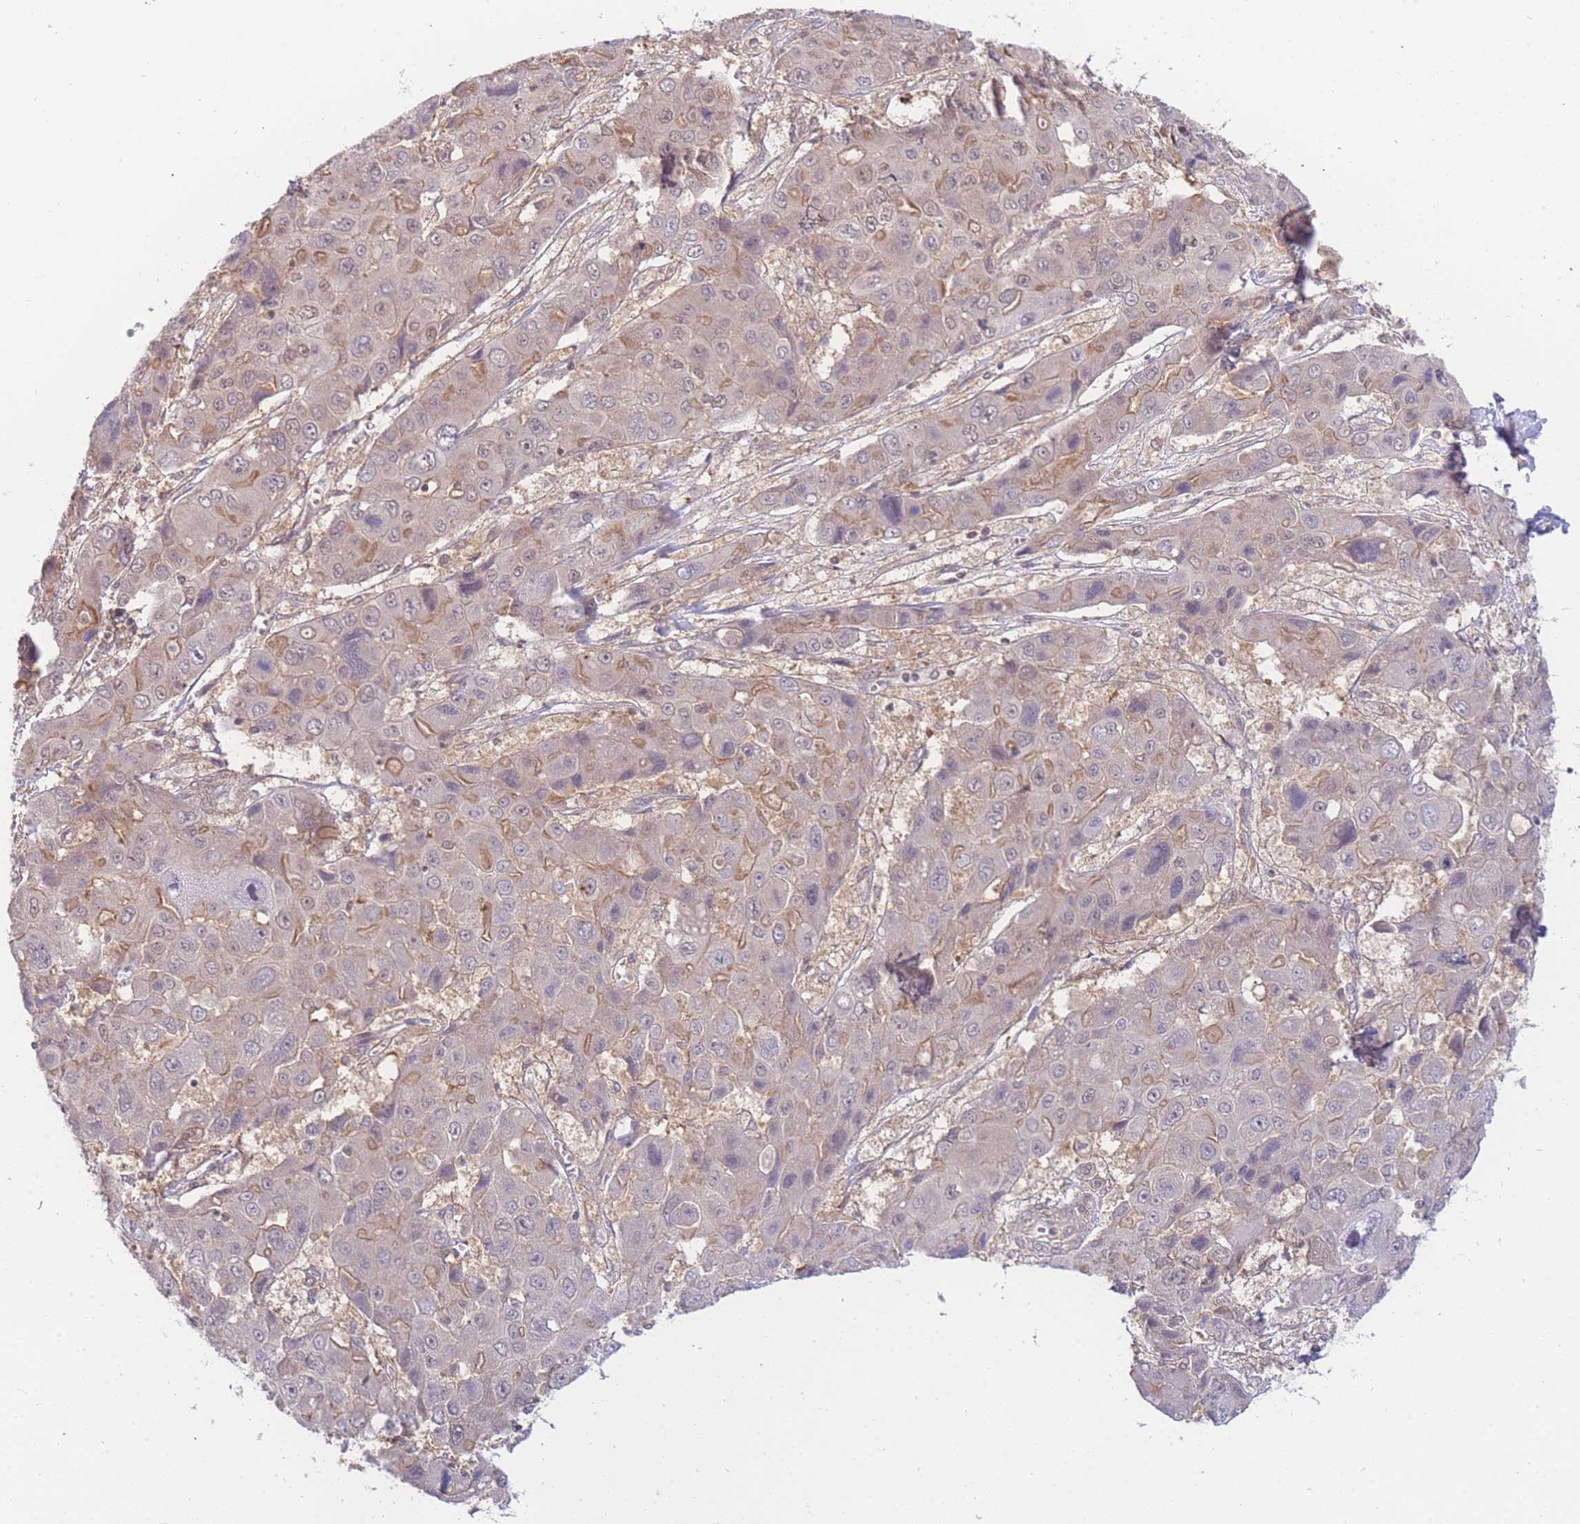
{"staining": {"intensity": "weak", "quantity": "25%-75%", "location": "cytoplasmic/membranous"}, "tissue": "liver cancer", "cell_type": "Tumor cells", "image_type": "cancer", "snomed": [{"axis": "morphology", "description": "Cholangiocarcinoma"}, {"axis": "topography", "description": "Liver"}], "caption": "Immunohistochemistry (IHC) photomicrograph of neoplastic tissue: human liver cancer stained using IHC exhibits low levels of weak protein expression localized specifically in the cytoplasmic/membranous of tumor cells, appearing as a cytoplasmic/membranous brown color.", "gene": "KIAA1191", "patient": {"sex": "male", "age": 67}}